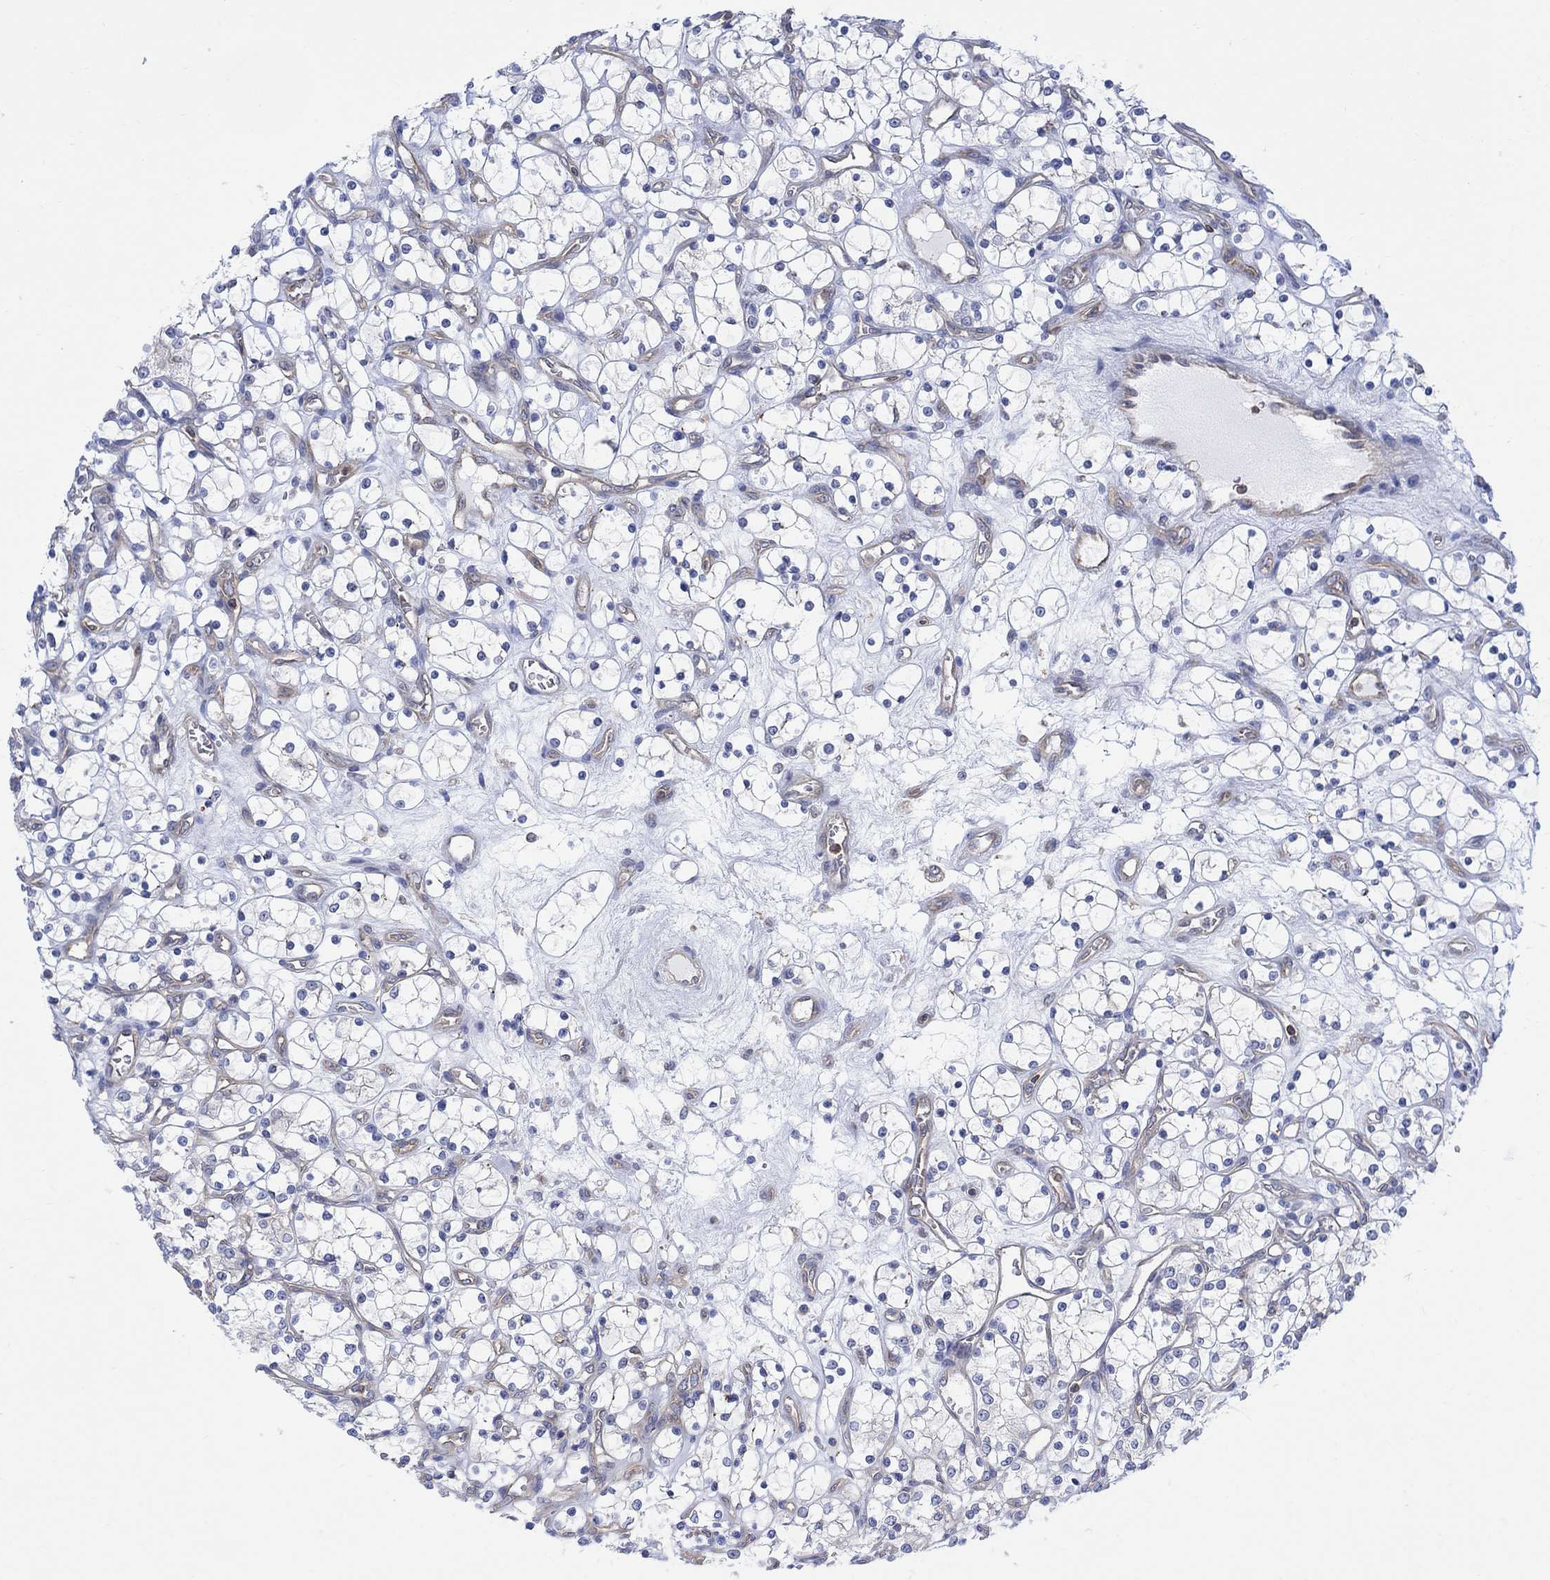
{"staining": {"intensity": "negative", "quantity": "none", "location": "none"}, "tissue": "renal cancer", "cell_type": "Tumor cells", "image_type": "cancer", "snomed": [{"axis": "morphology", "description": "Adenocarcinoma, NOS"}, {"axis": "topography", "description": "Kidney"}], "caption": "DAB immunohistochemical staining of human adenocarcinoma (renal) reveals no significant expression in tumor cells.", "gene": "GBP5", "patient": {"sex": "female", "age": 69}}